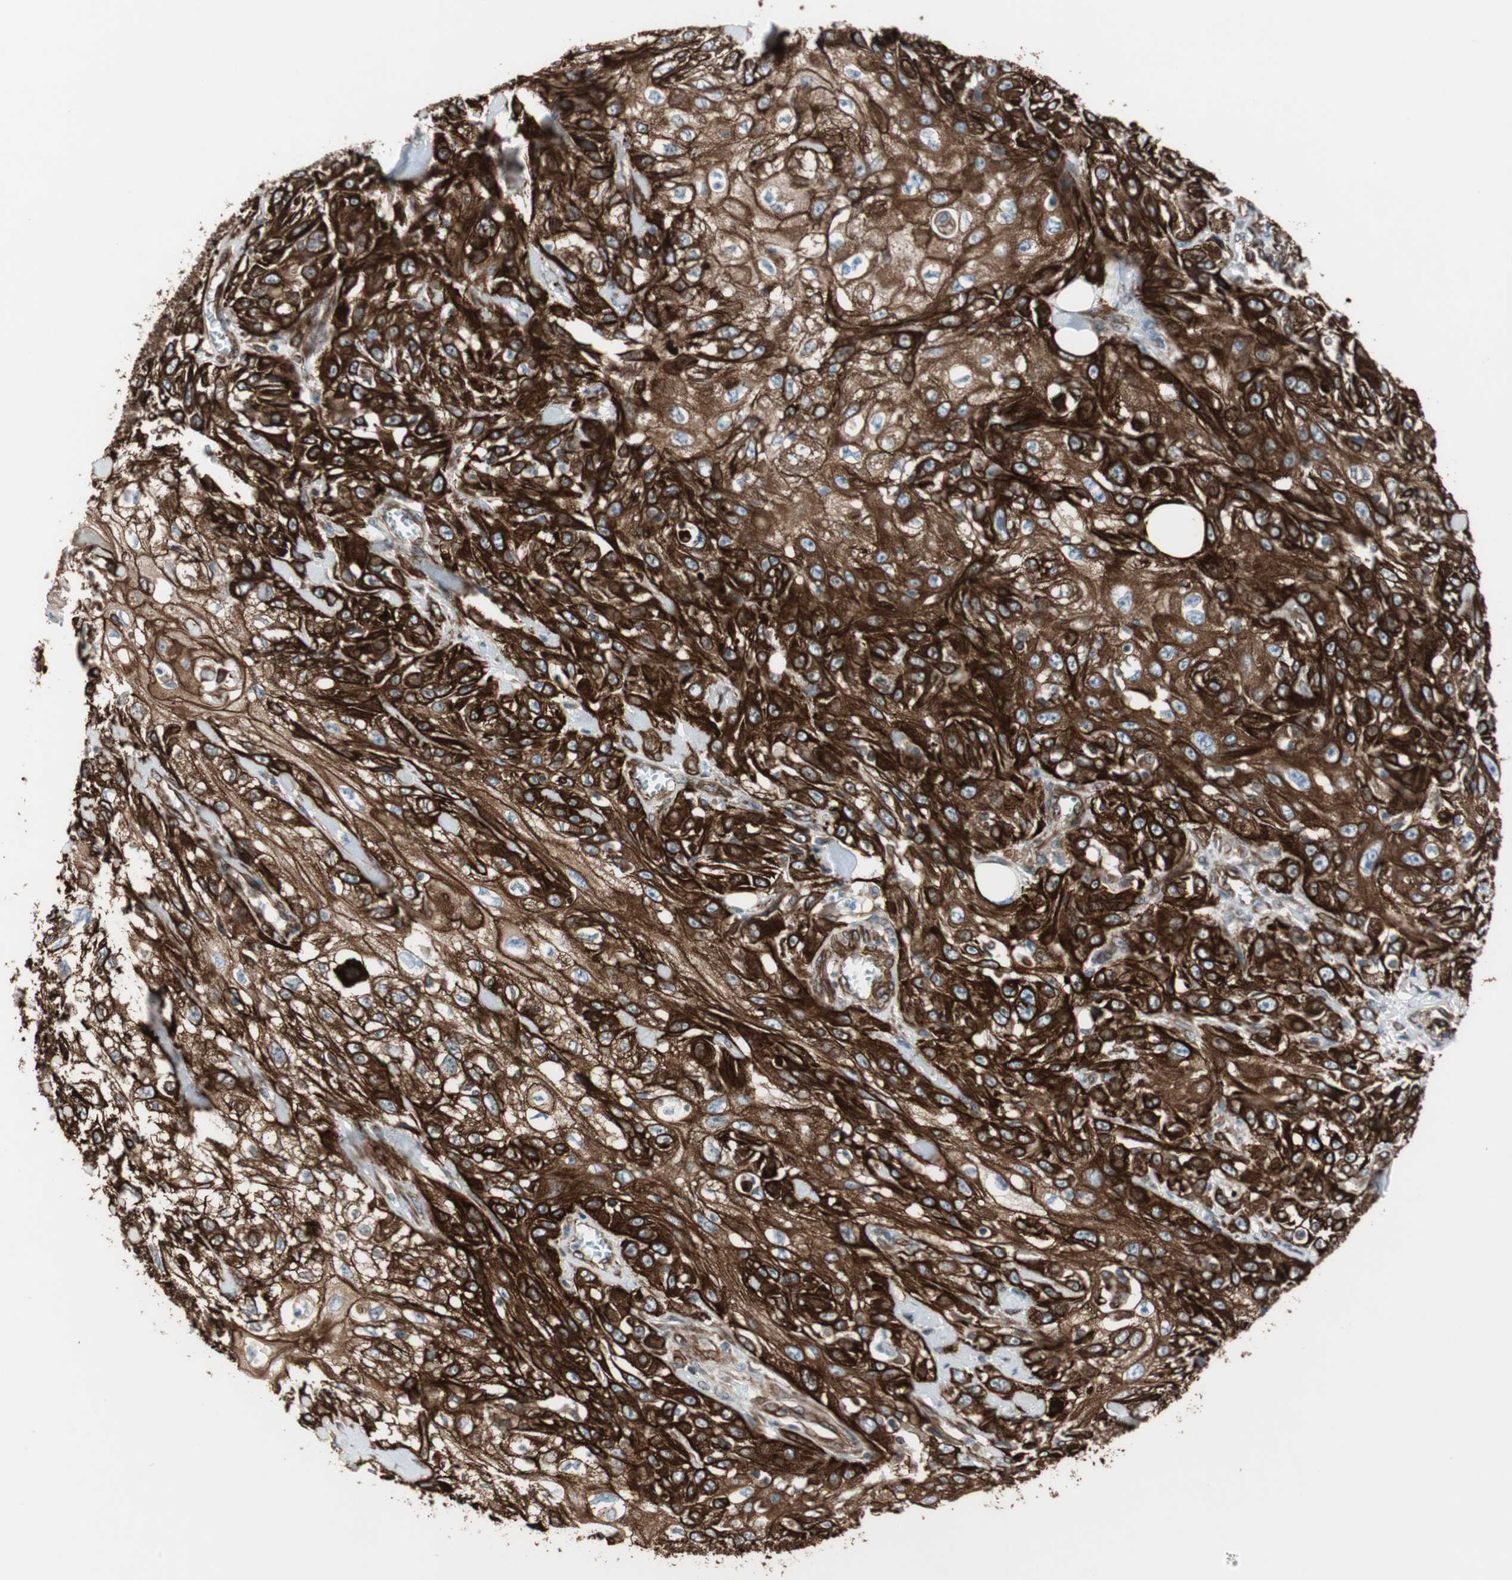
{"staining": {"intensity": "strong", "quantity": ">75%", "location": "cytoplasmic/membranous"}, "tissue": "skin cancer", "cell_type": "Tumor cells", "image_type": "cancer", "snomed": [{"axis": "morphology", "description": "Squamous cell carcinoma, NOS"}, {"axis": "morphology", "description": "Squamous cell carcinoma, metastatic, NOS"}, {"axis": "topography", "description": "Skin"}, {"axis": "topography", "description": "Lymph node"}], "caption": "Skin cancer stained with a protein marker reveals strong staining in tumor cells.", "gene": "TCTA", "patient": {"sex": "male", "age": 75}}